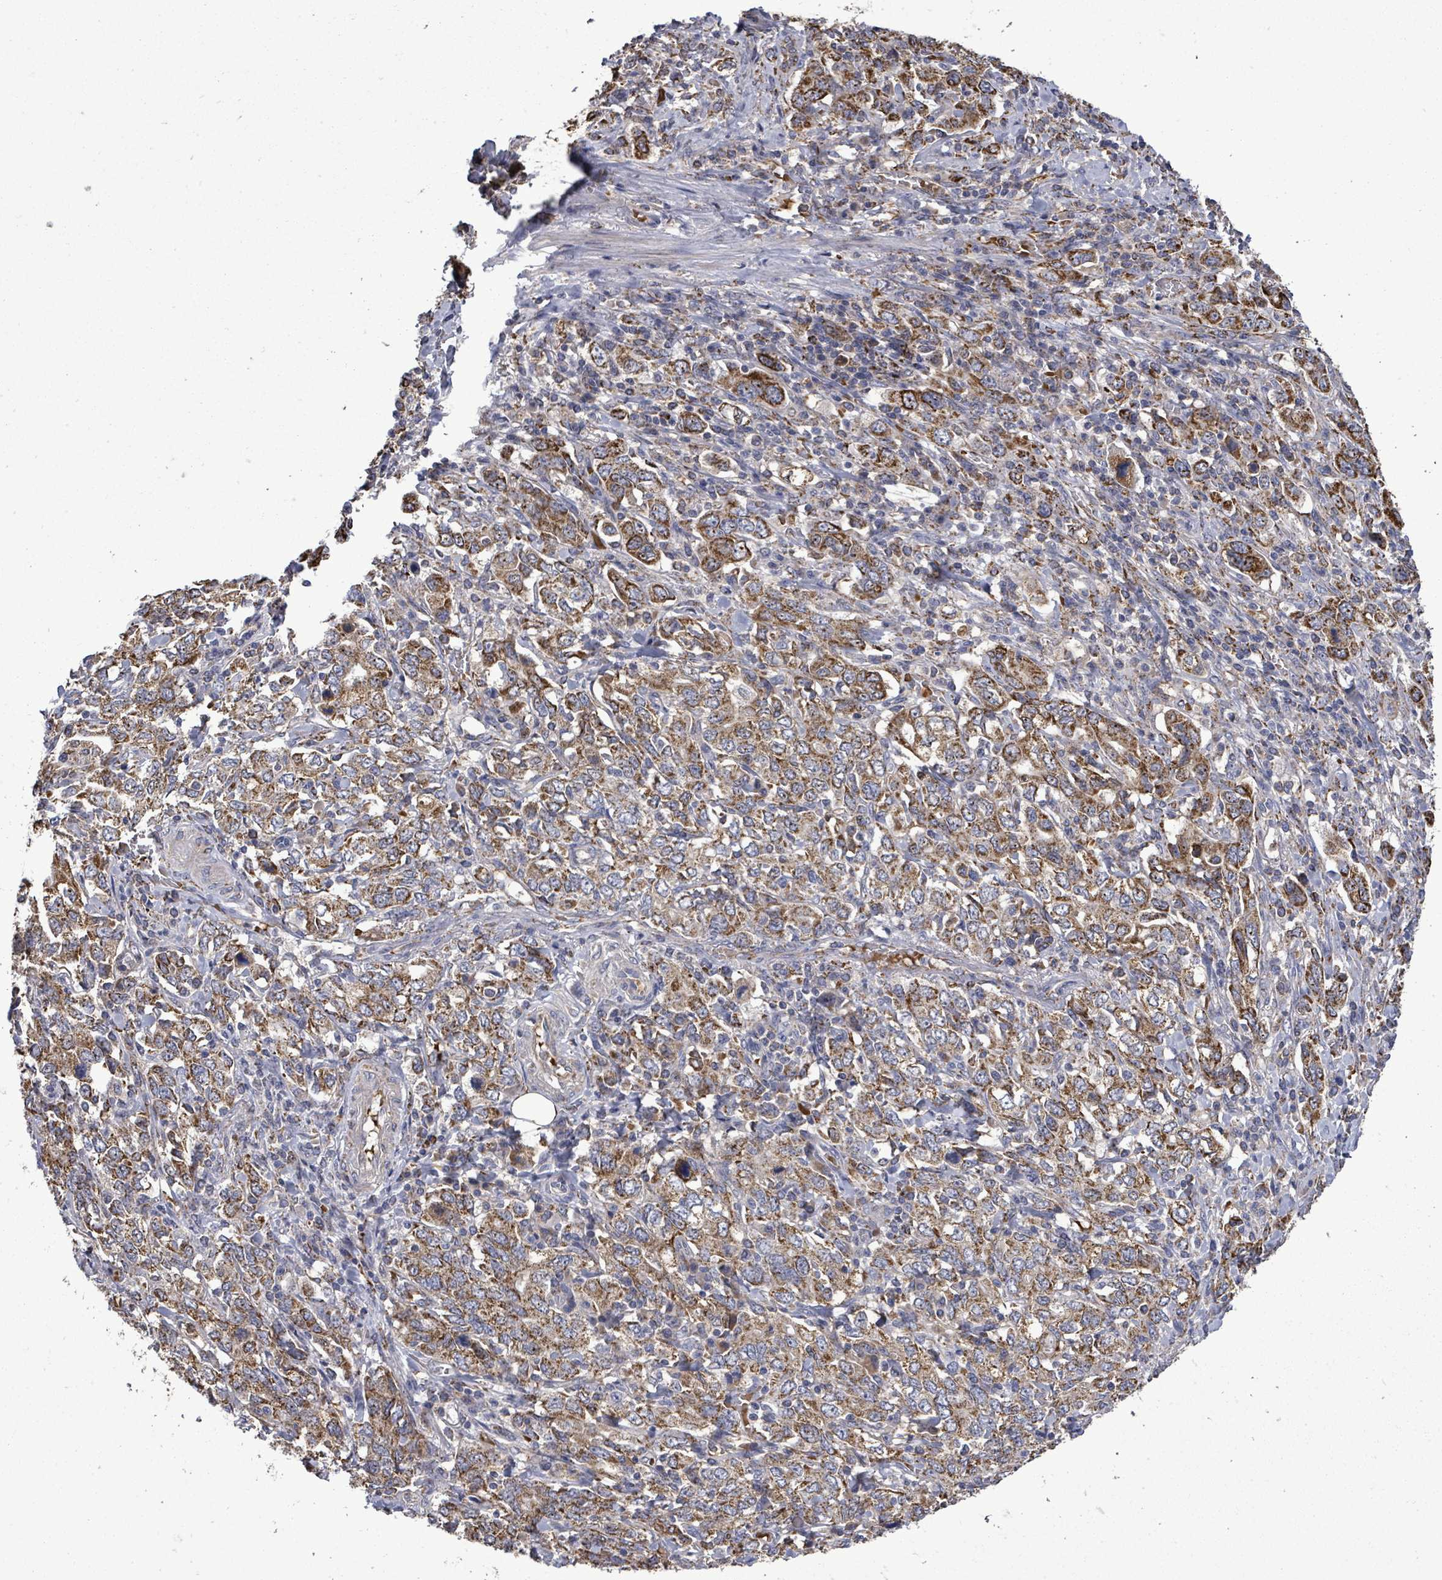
{"staining": {"intensity": "strong", "quantity": ">75%", "location": "cytoplasmic/membranous"}, "tissue": "stomach cancer", "cell_type": "Tumor cells", "image_type": "cancer", "snomed": [{"axis": "morphology", "description": "Adenocarcinoma, NOS"}, {"axis": "topography", "description": "Stomach, upper"}, {"axis": "topography", "description": "Stomach"}], "caption": "DAB immunohistochemical staining of human stomach cancer (adenocarcinoma) demonstrates strong cytoplasmic/membranous protein staining in about >75% of tumor cells.", "gene": "MTMR12", "patient": {"sex": "male", "age": 62}}